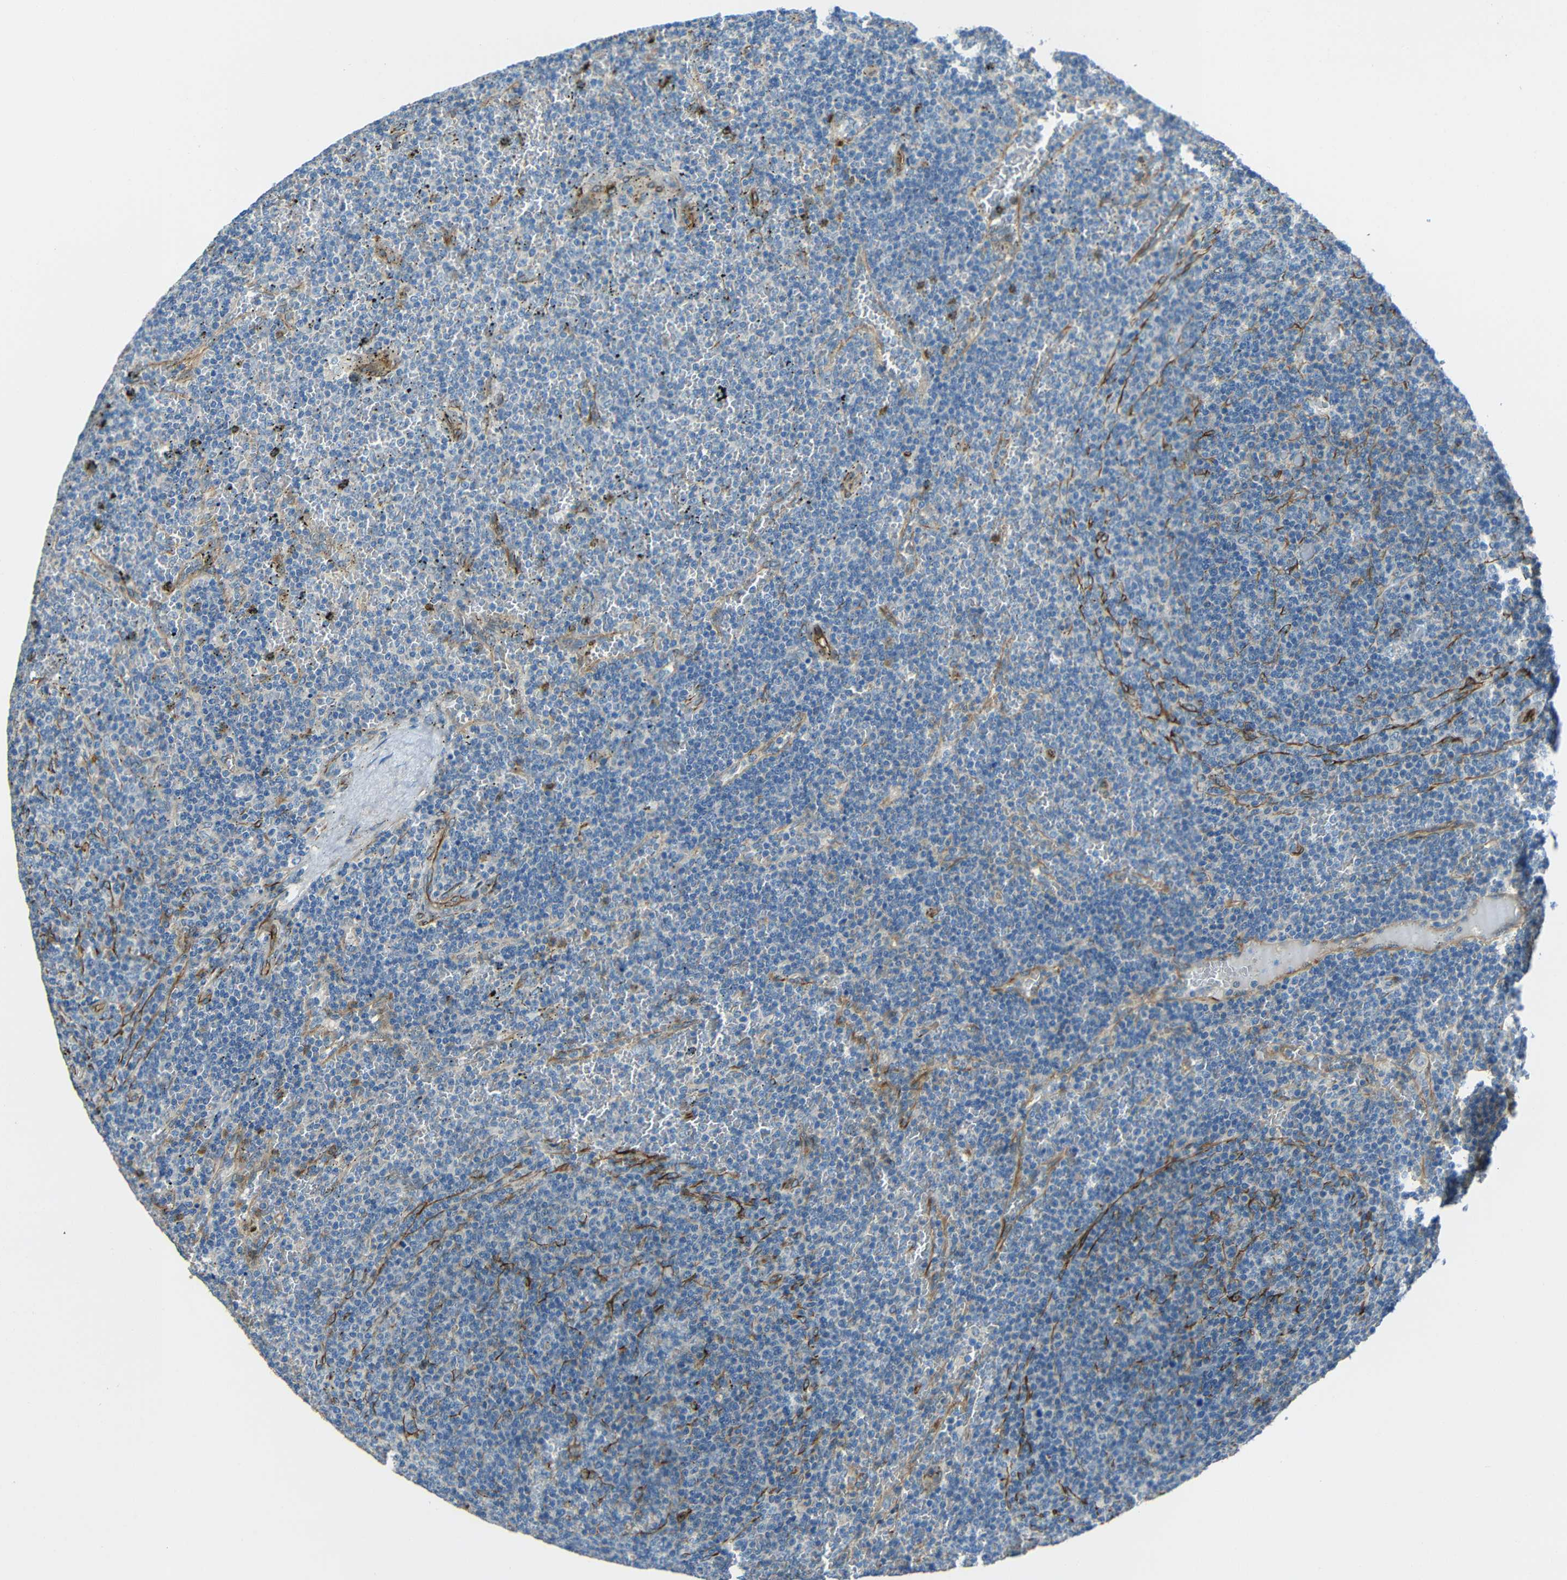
{"staining": {"intensity": "negative", "quantity": "none", "location": "none"}, "tissue": "lymphoma", "cell_type": "Tumor cells", "image_type": "cancer", "snomed": [{"axis": "morphology", "description": "Malignant lymphoma, non-Hodgkin's type, Low grade"}, {"axis": "topography", "description": "Spleen"}], "caption": "This is a image of immunohistochemistry (IHC) staining of low-grade malignant lymphoma, non-Hodgkin's type, which shows no staining in tumor cells.", "gene": "DCLK1", "patient": {"sex": "female", "age": 50}}